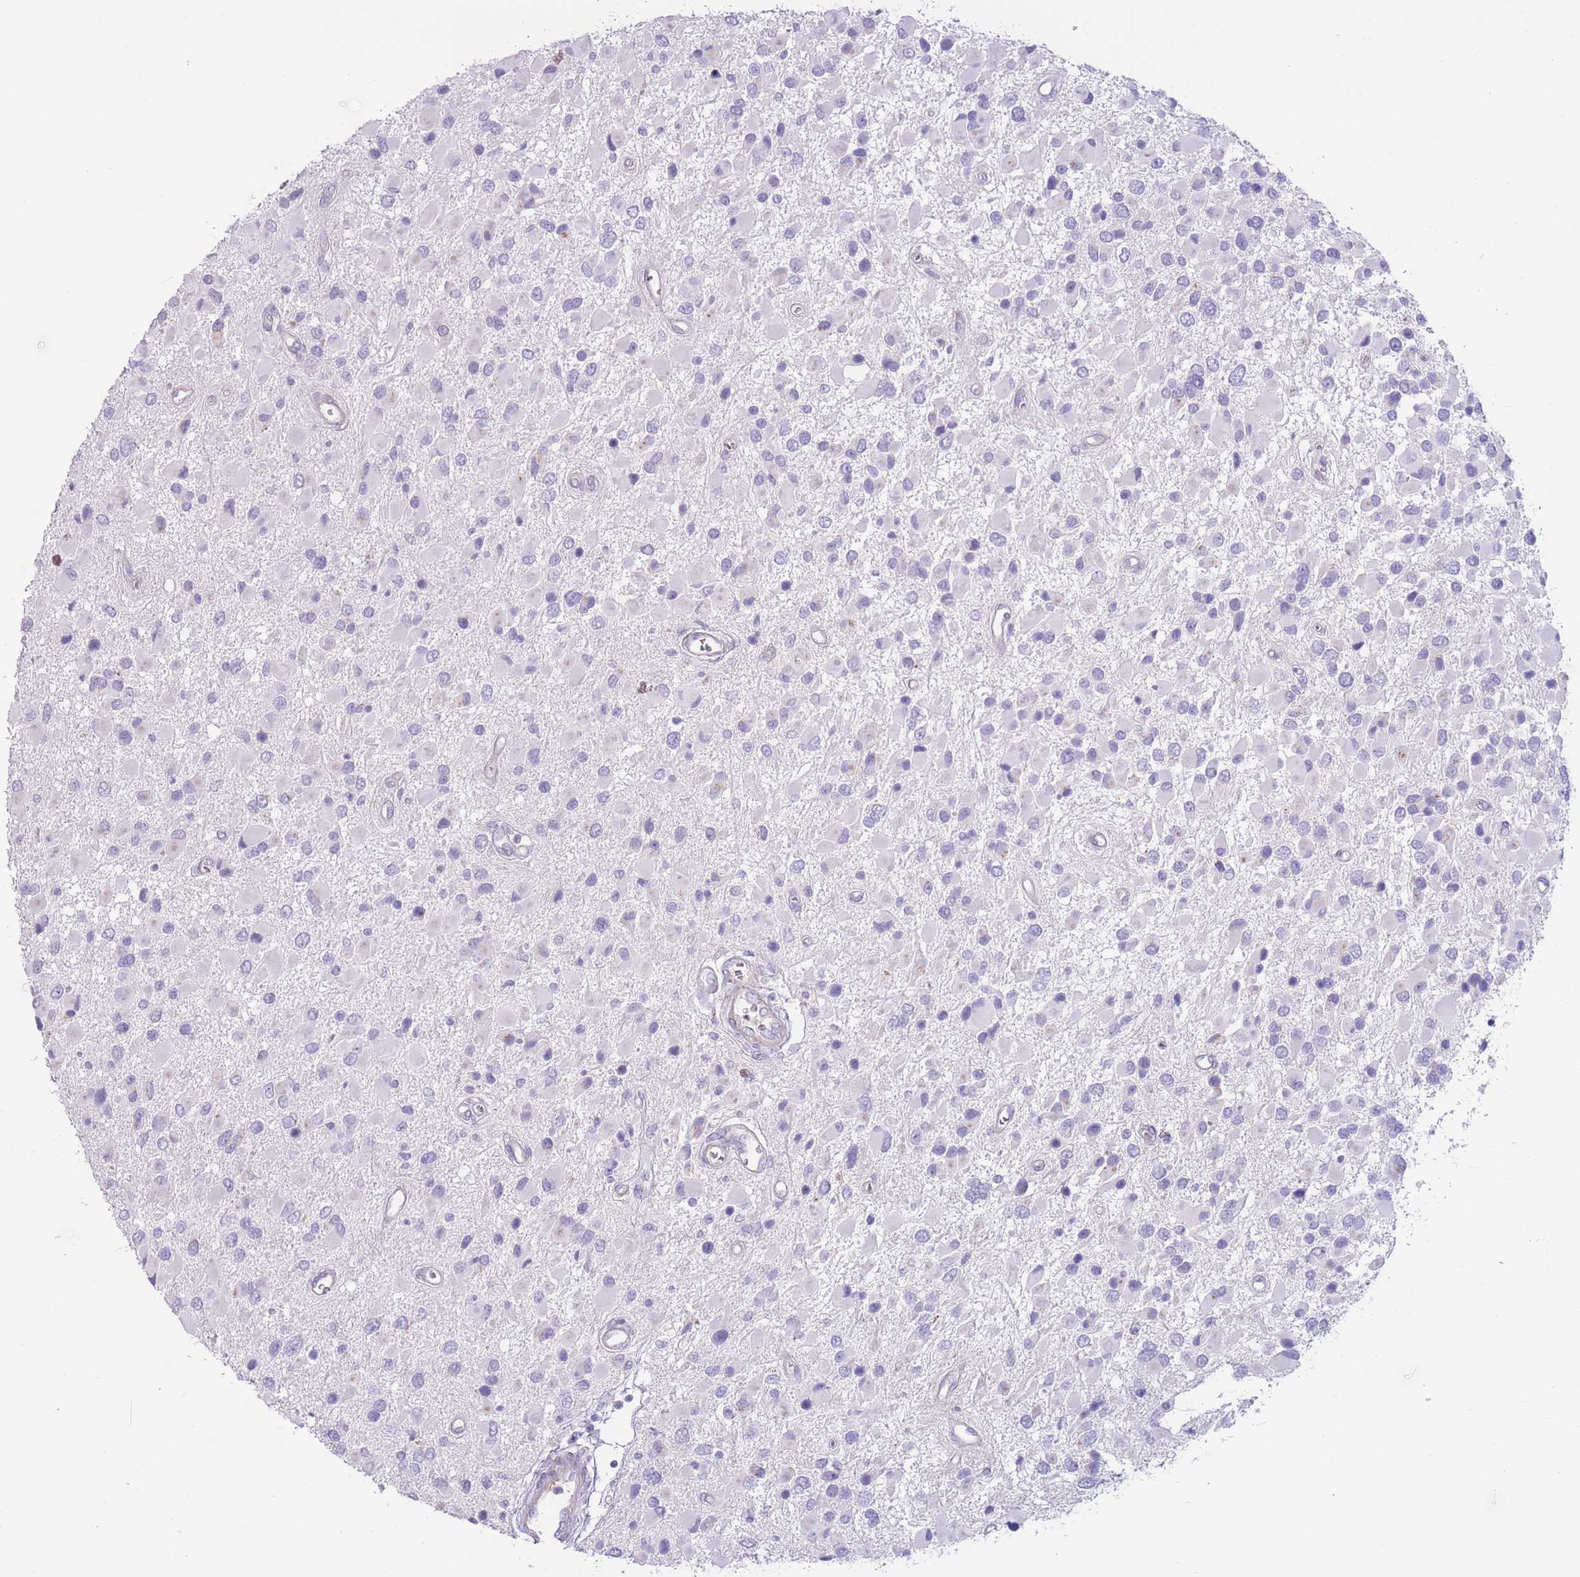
{"staining": {"intensity": "negative", "quantity": "none", "location": "none"}, "tissue": "glioma", "cell_type": "Tumor cells", "image_type": "cancer", "snomed": [{"axis": "morphology", "description": "Glioma, malignant, High grade"}, {"axis": "topography", "description": "Brain"}], "caption": "Immunohistochemistry image of neoplastic tissue: glioma stained with DAB (3,3'-diaminobenzidine) displays no significant protein staining in tumor cells.", "gene": "BHLHA15", "patient": {"sex": "male", "age": 53}}